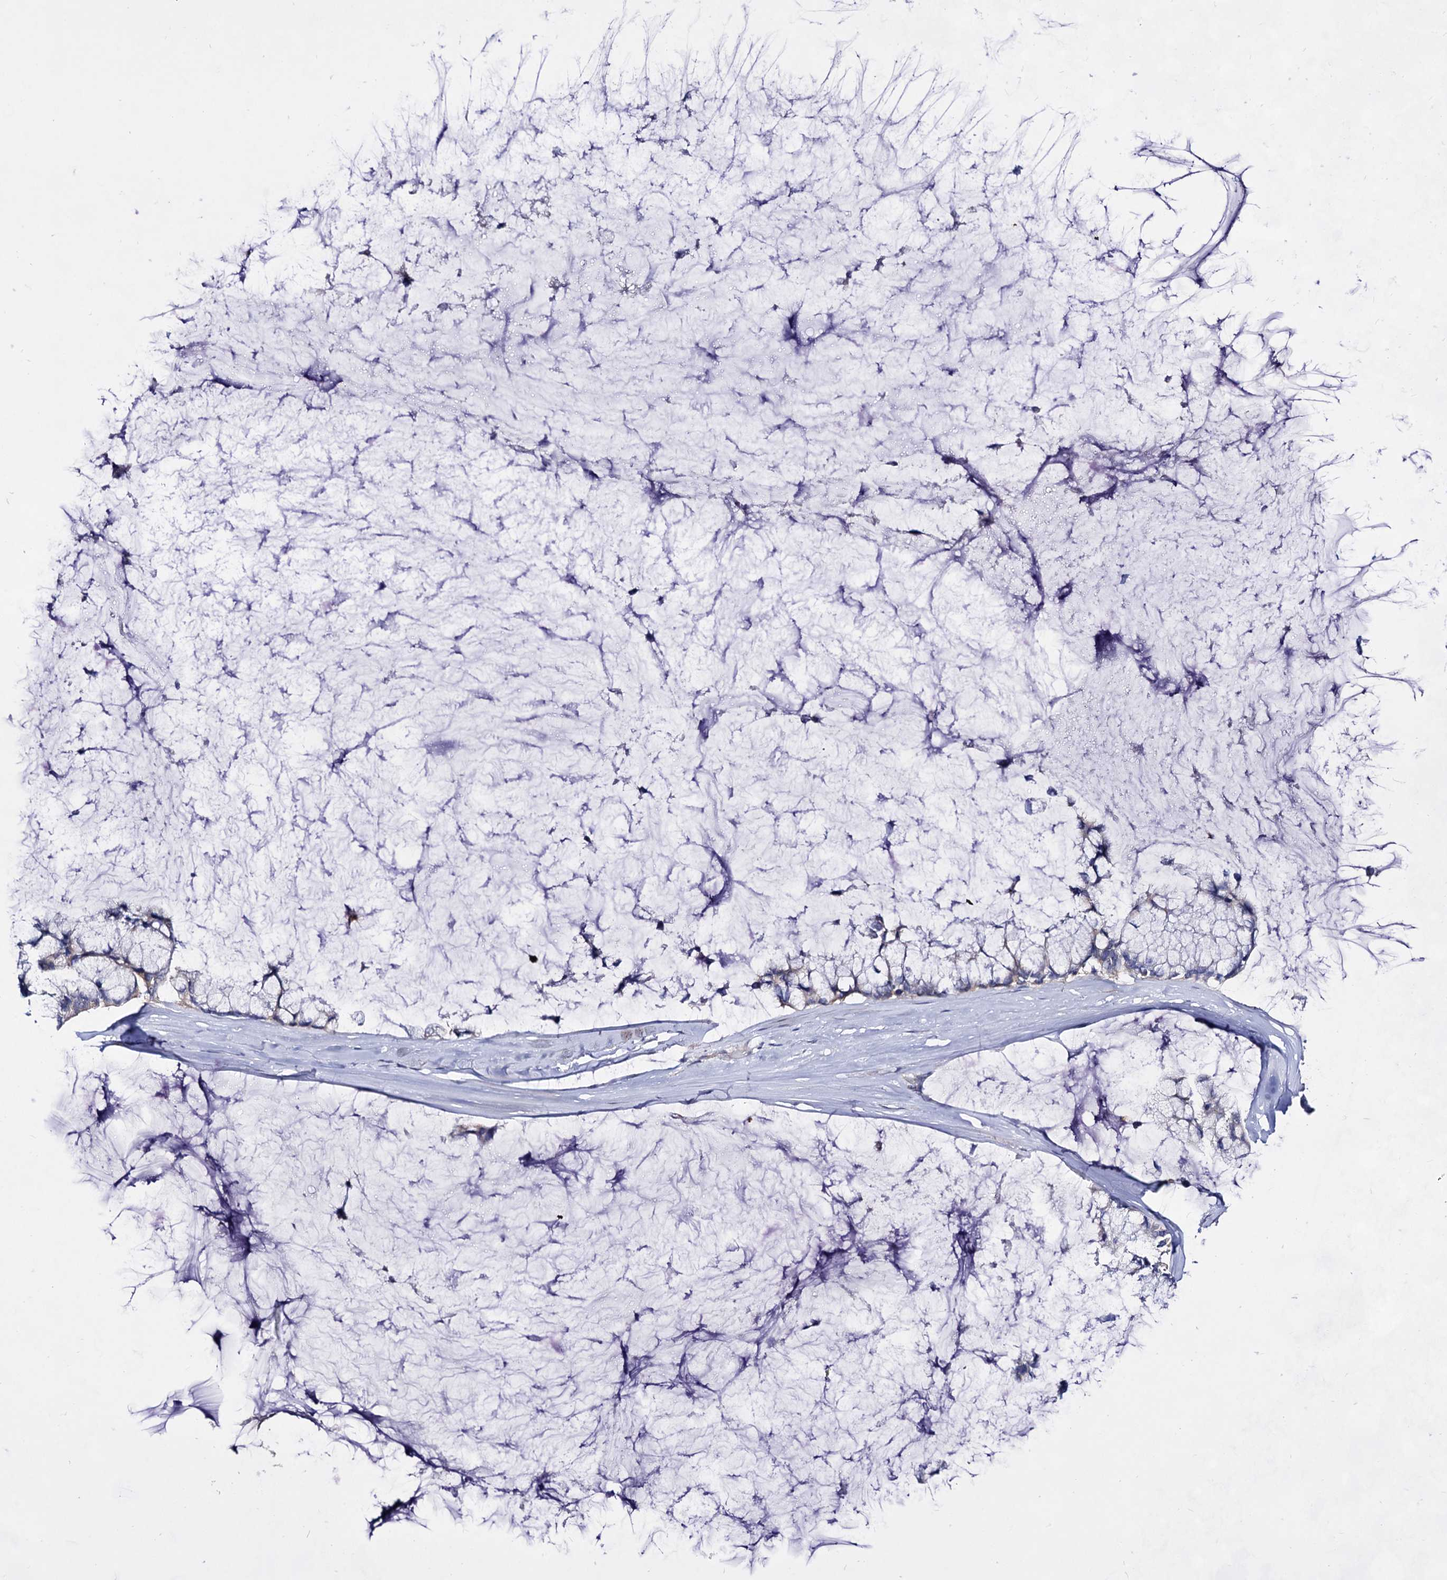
{"staining": {"intensity": "negative", "quantity": "none", "location": "none"}, "tissue": "ovarian cancer", "cell_type": "Tumor cells", "image_type": "cancer", "snomed": [{"axis": "morphology", "description": "Cystadenocarcinoma, mucinous, NOS"}, {"axis": "topography", "description": "Ovary"}], "caption": "Human ovarian cancer stained for a protein using IHC shows no expression in tumor cells.", "gene": "PLIN1", "patient": {"sex": "female", "age": 39}}